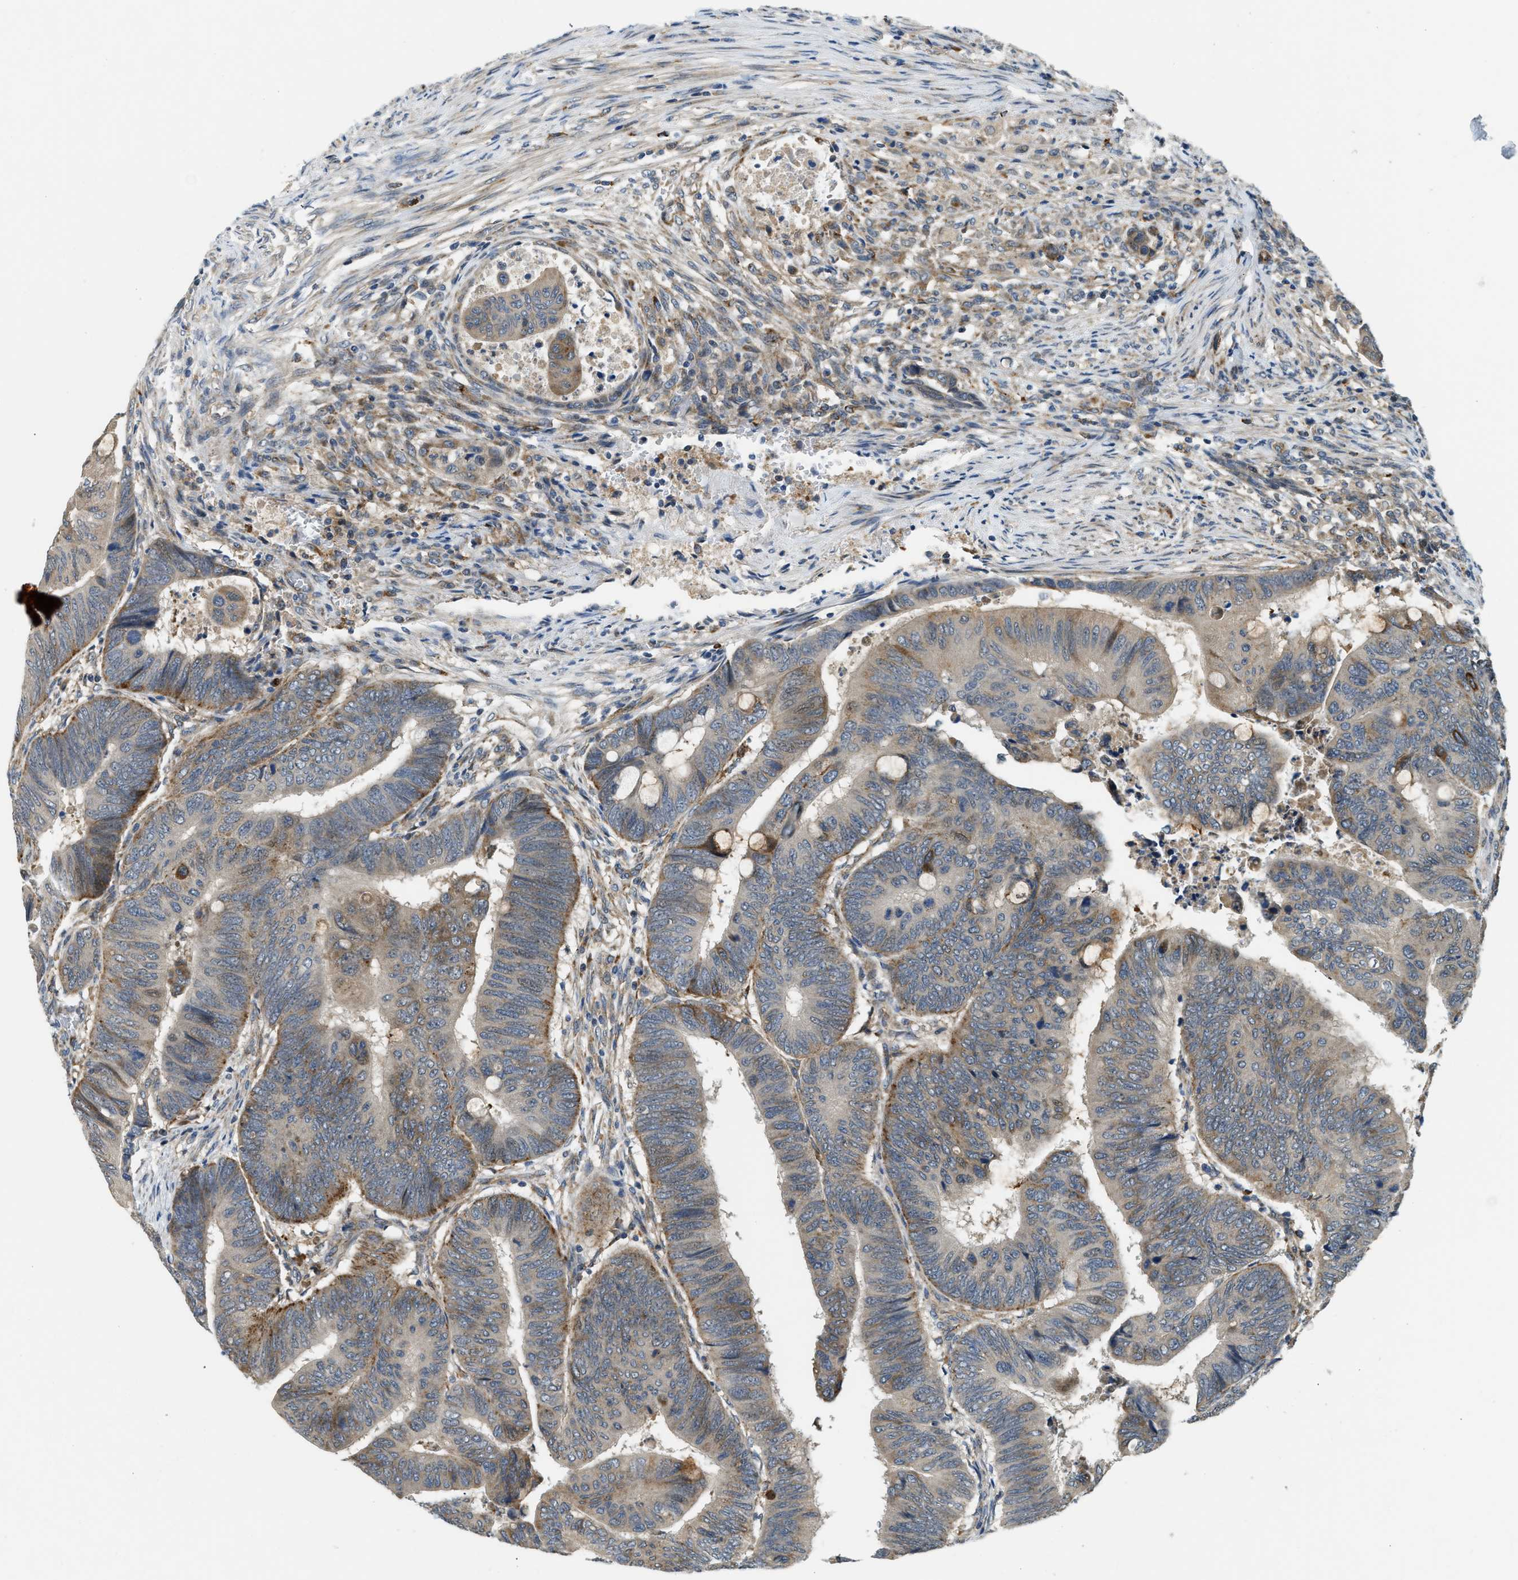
{"staining": {"intensity": "moderate", "quantity": ">75%", "location": "cytoplasmic/membranous"}, "tissue": "colorectal cancer", "cell_type": "Tumor cells", "image_type": "cancer", "snomed": [{"axis": "morphology", "description": "Normal tissue, NOS"}, {"axis": "morphology", "description": "Adenocarcinoma, NOS"}, {"axis": "topography", "description": "Rectum"}, {"axis": "topography", "description": "Peripheral nerve tissue"}], "caption": "This histopathology image shows colorectal cancer stained with immunohistochemistry to label a protein in brown. The cytoplasmic/membranous of tumor cells show moderate positivity for the protein. Nuclei are counter-stained blue.", "gene": "STARD3NL", "patient": {"sex": "male", "age": 92}}